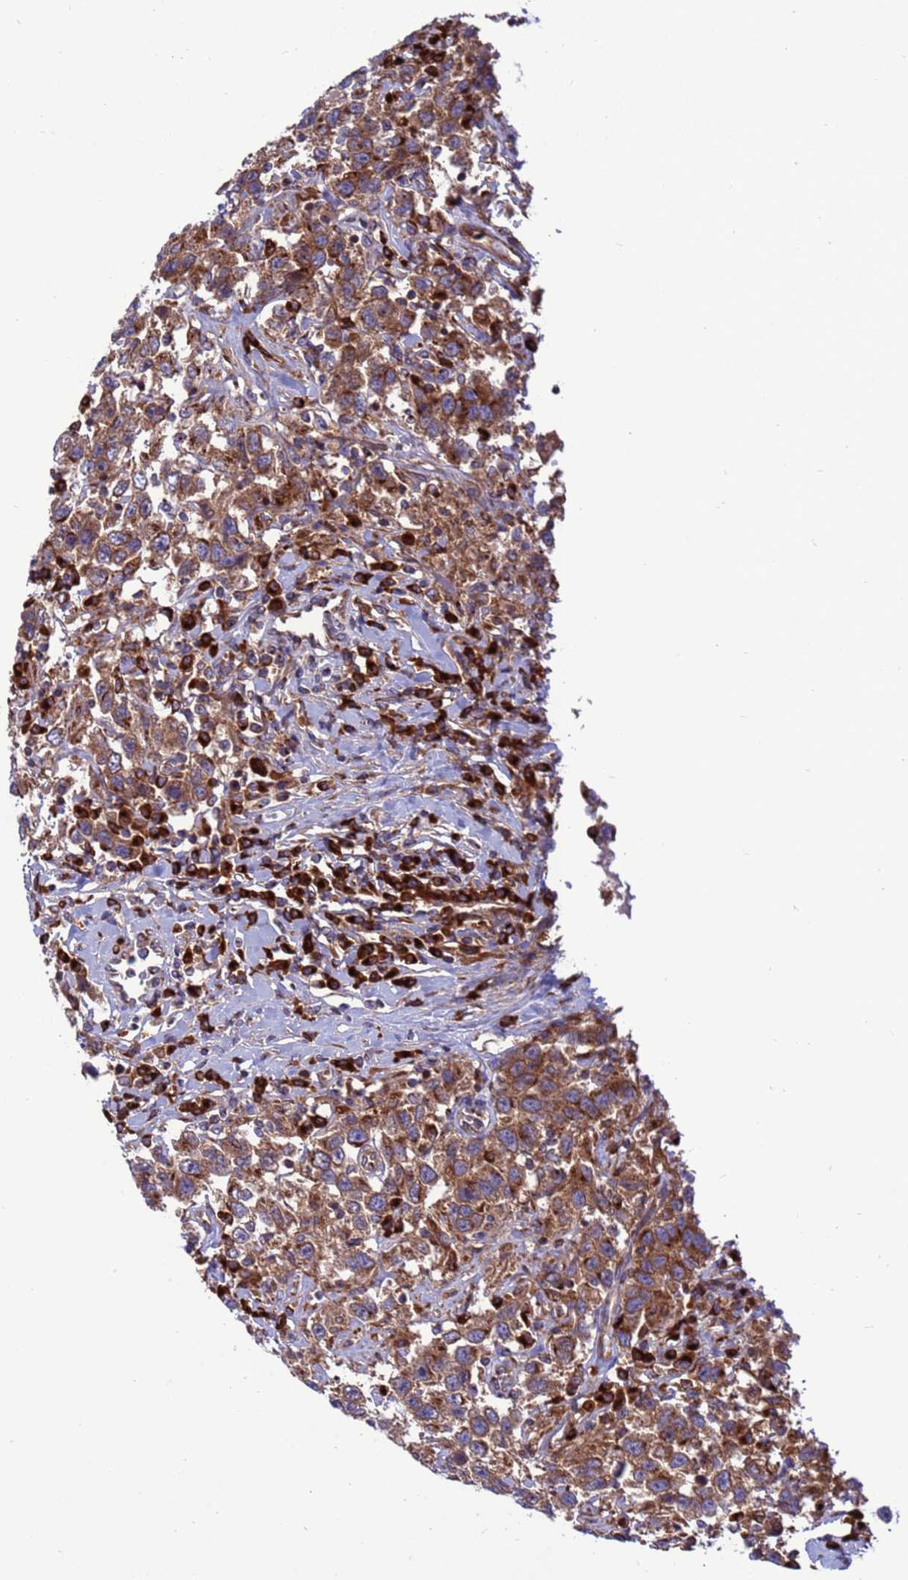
{"staining": {"intensity": "moderate", "quantity": ">75%", "location": "cytoplasmic/membranous"}, "tissue": "testis cancer", "cell_type": "Tumor cells", "image_type": "cancer", "snomed": [{"axis": "morphology", "description": "Seminoma, NOS"}, {"axis": "topography", "description": "Testis"}], "caption": "Tumor cells reveal moderate cytoplasmic/membranous staining in approximately >75% of cells in testis cancer. The protein of interest is stained brown, and the nuclei are stained in blue (DAB IHC with brightfield microscopy, high magnification).", "gene": "ZC3HAV1", "patient": {"sex": "male", "age": 41}}